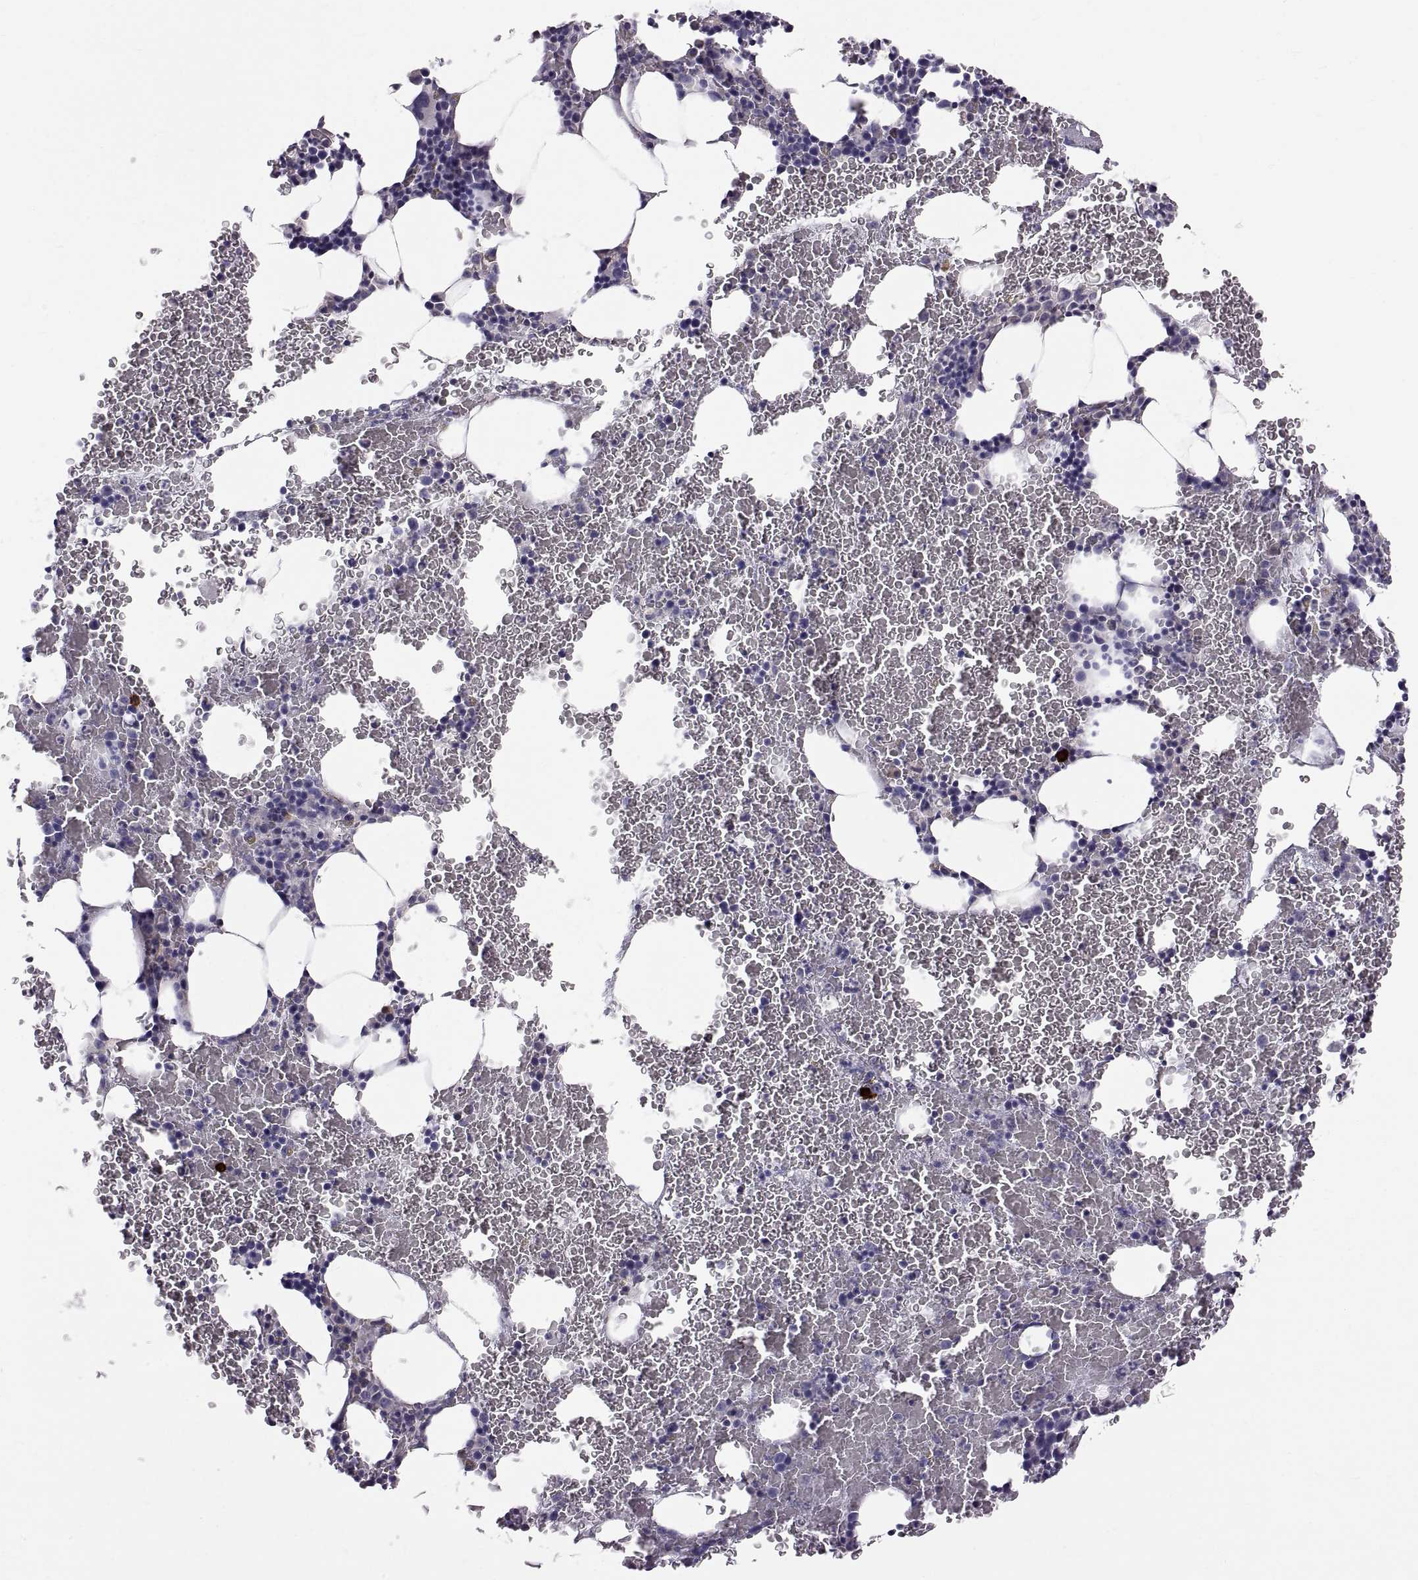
{"staining": {"intensity": "negative", "quantity": "none", "location": "none"}, "tissue": "bone marrow", "cell_type": "Hematopoietic cells", "image_type": "normal", "snomed": [{"axis": "morphology", "description": "Normal tissue, NOS"}, {"axis": "topography", "description": "Bone marrow"}], "caption": "Immunohistochemistry (IHC) histopathology image of benign bone marrow: bone marrow stained with DAB shows no significant protein positivity in hematopoietic cells.", "gene": "WFDC8", "patient": {"sex": "male", "age": 64}}